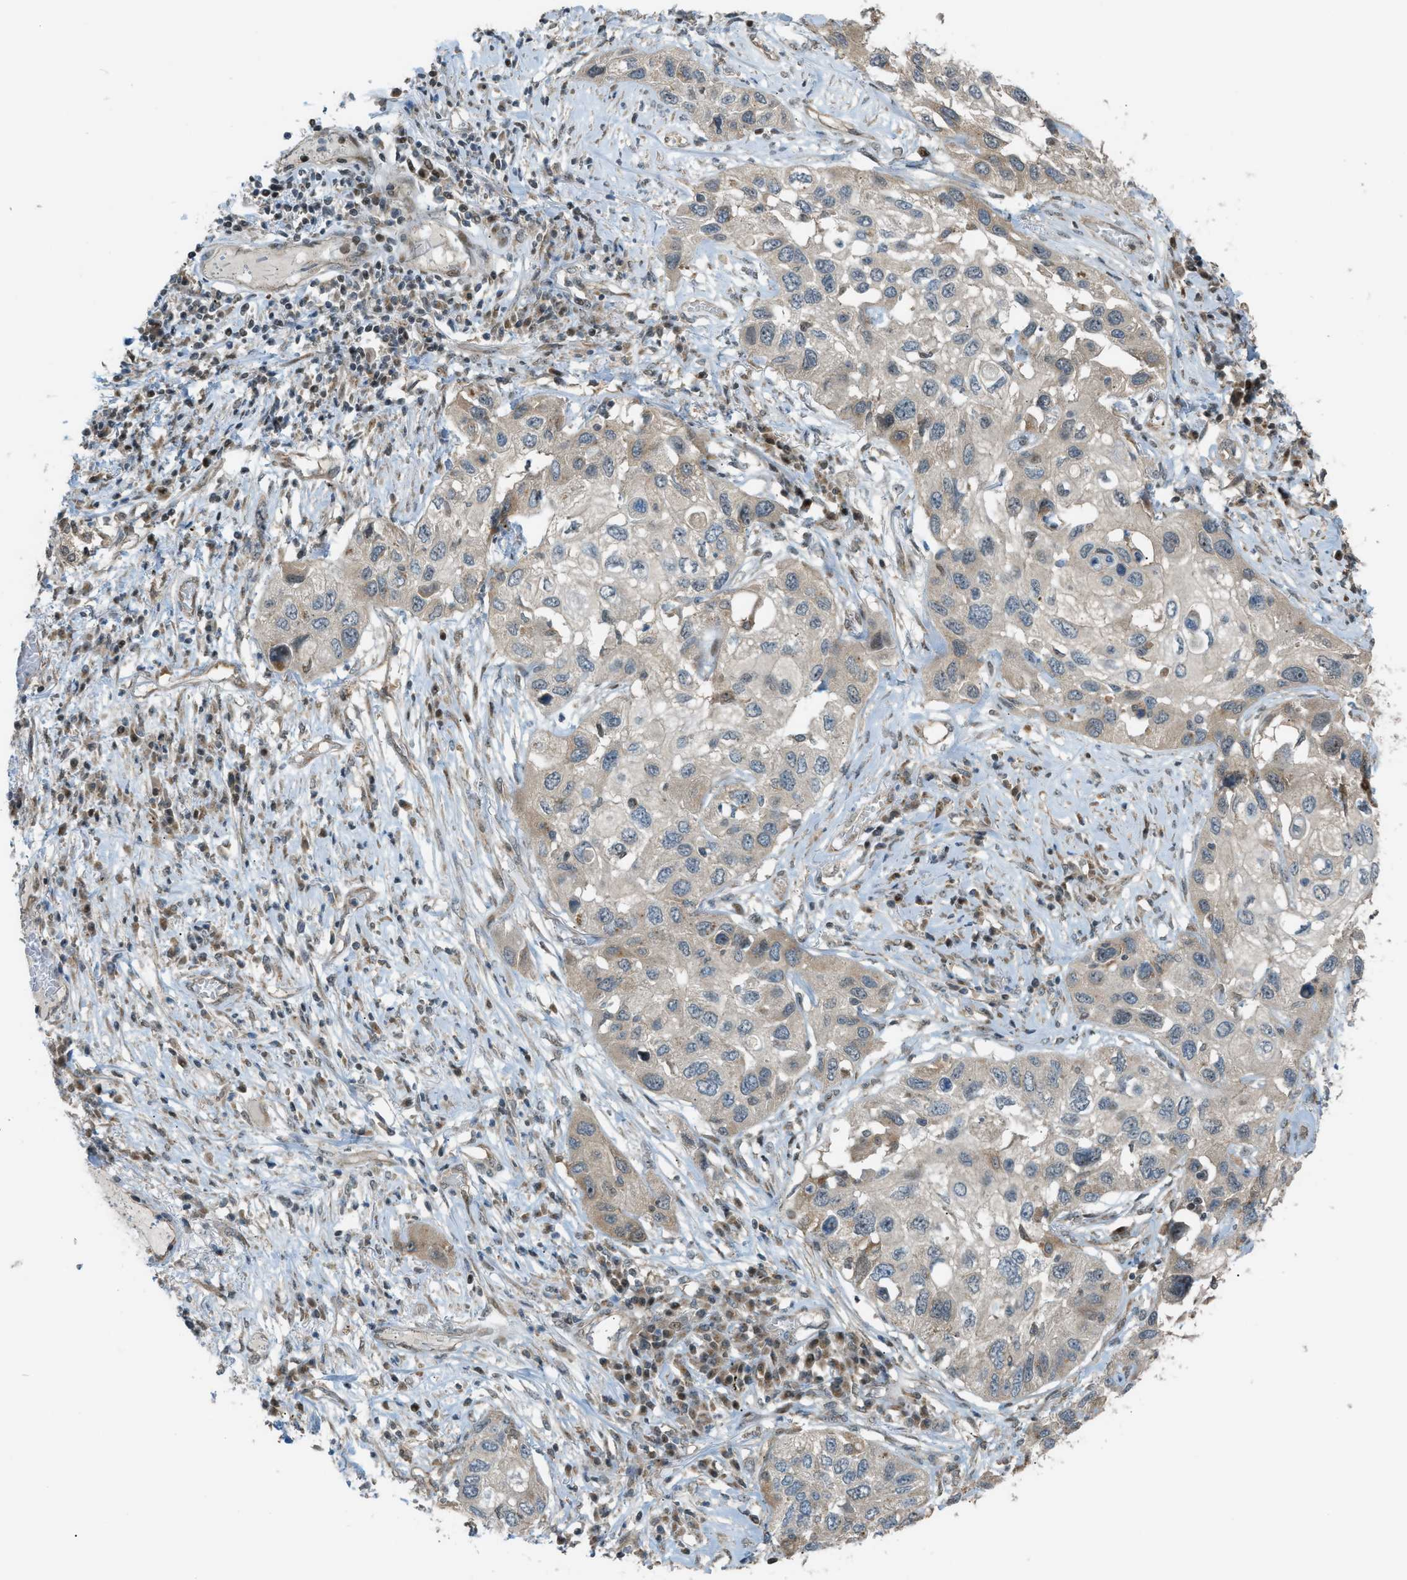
{"staining": {"intensity": "weak", "quantity": "25%-75%", "location": "cytoplasmic/membranous,nuclear"}, "tissue": "lung cancer", "cell_type": "Tumor cells", "image_type": "cancer", "snomed": [{"axis": "morphology", "description": "Squamous cell carcinoma, NOS"}, {"axis": "topography", "description": "Lung"}], "caption": "Protein expression analysis of lung squamous cell carcinoma demonstrates weak cytoplasmic/membranous and nuclear expression in approximately 25%-75% of tumor cells.", "gene": "CCDC186", "patient": {"sex": "male", "age": 71}}